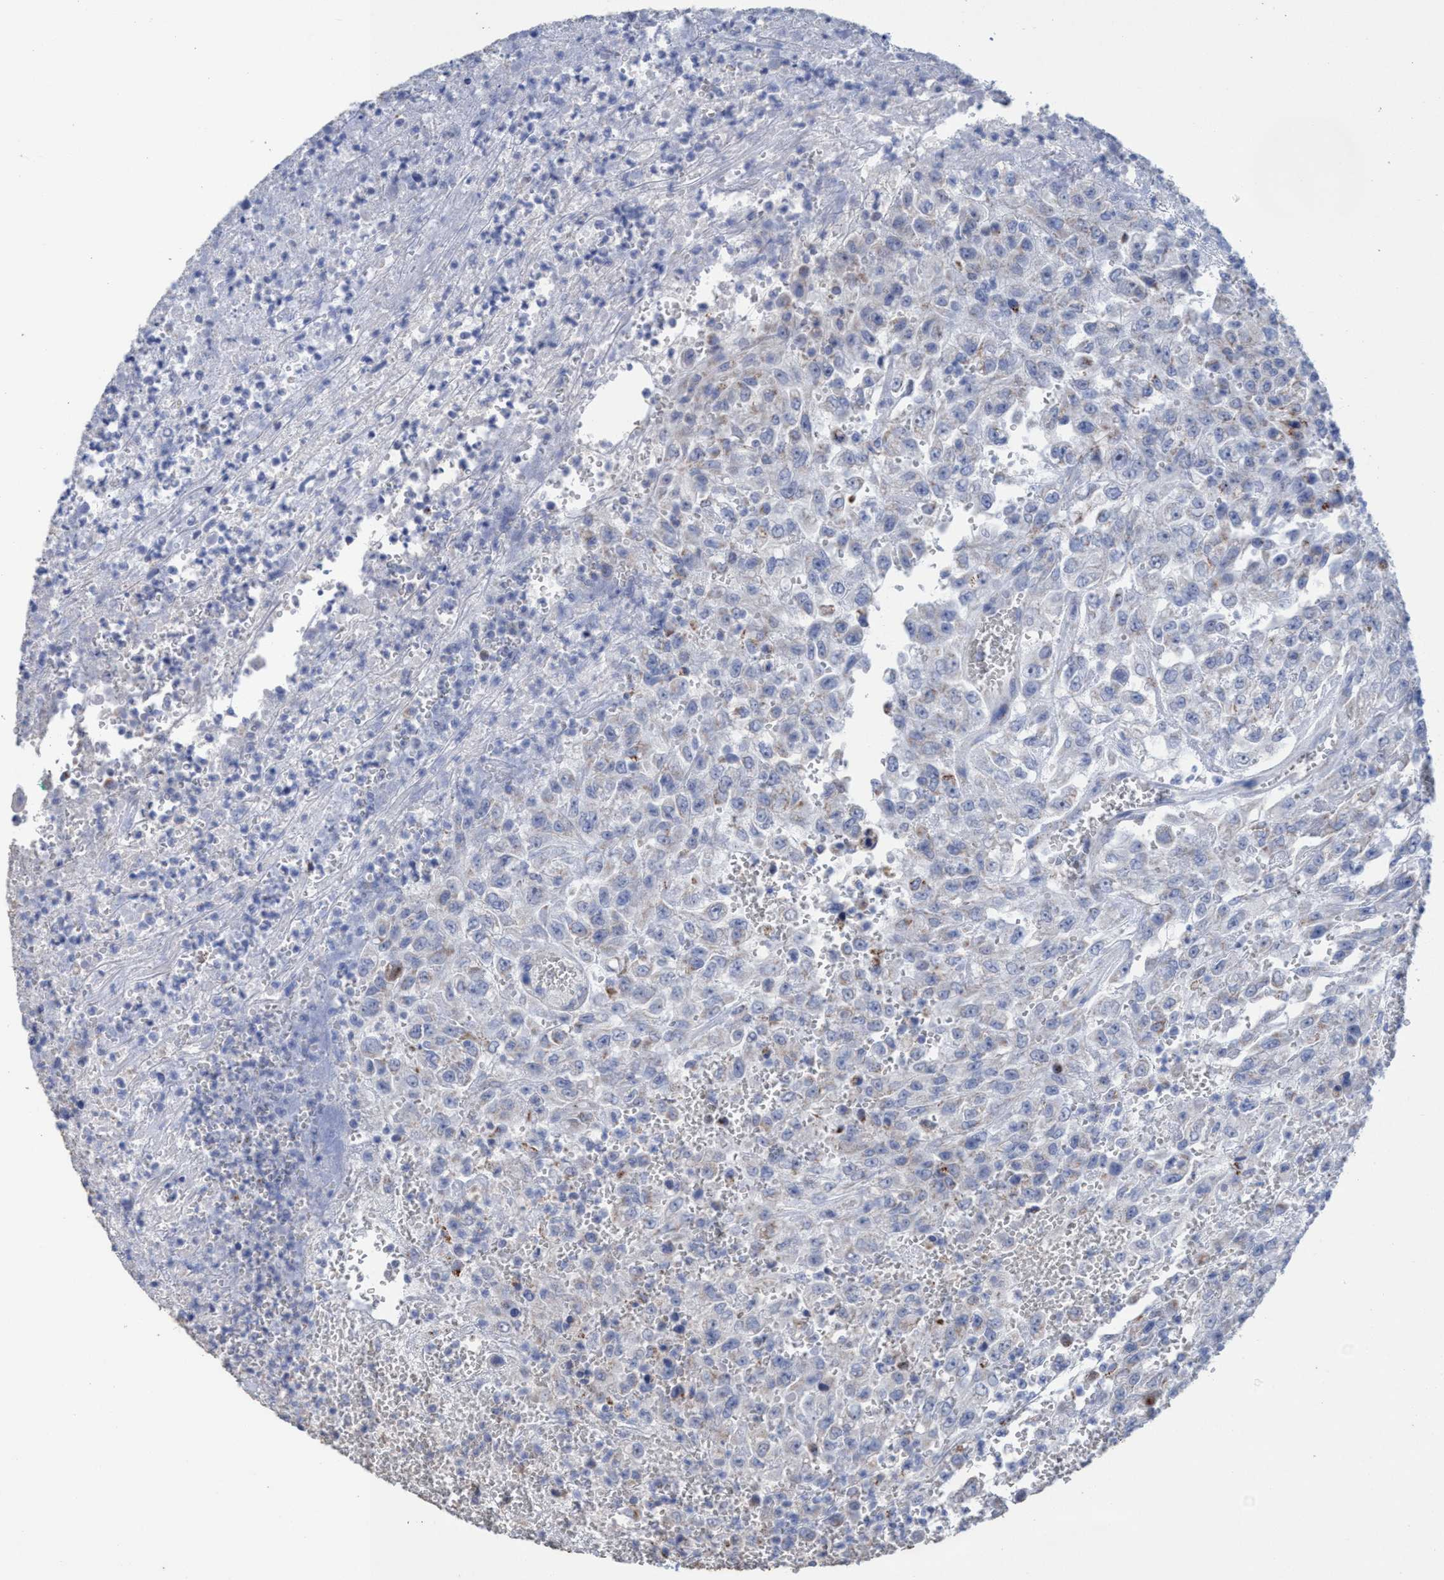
{"staining": {"intensity": "negative", "quantity": "none", "location": "none"}, "tissue": "urothelial cancer", "cell_type": "Tumor cells", "image_type": "cancer", "snomed": [{"axis": "morphology", "description": "Urothelial carcinoma, High grade"}, {"axis": "topography", "description": "Urinary bladder"}], "caption": "This is a histopathology image of IHC staining of urothelial cancer, which shows no staining in tumor cells. (DAB (3,3'-diaminobenzidine) immunohistochemistry visualized using brightfield microscopy, high magnification).", "gene": "RSAD1", "patient": {"sex": "male", "age": 46}}